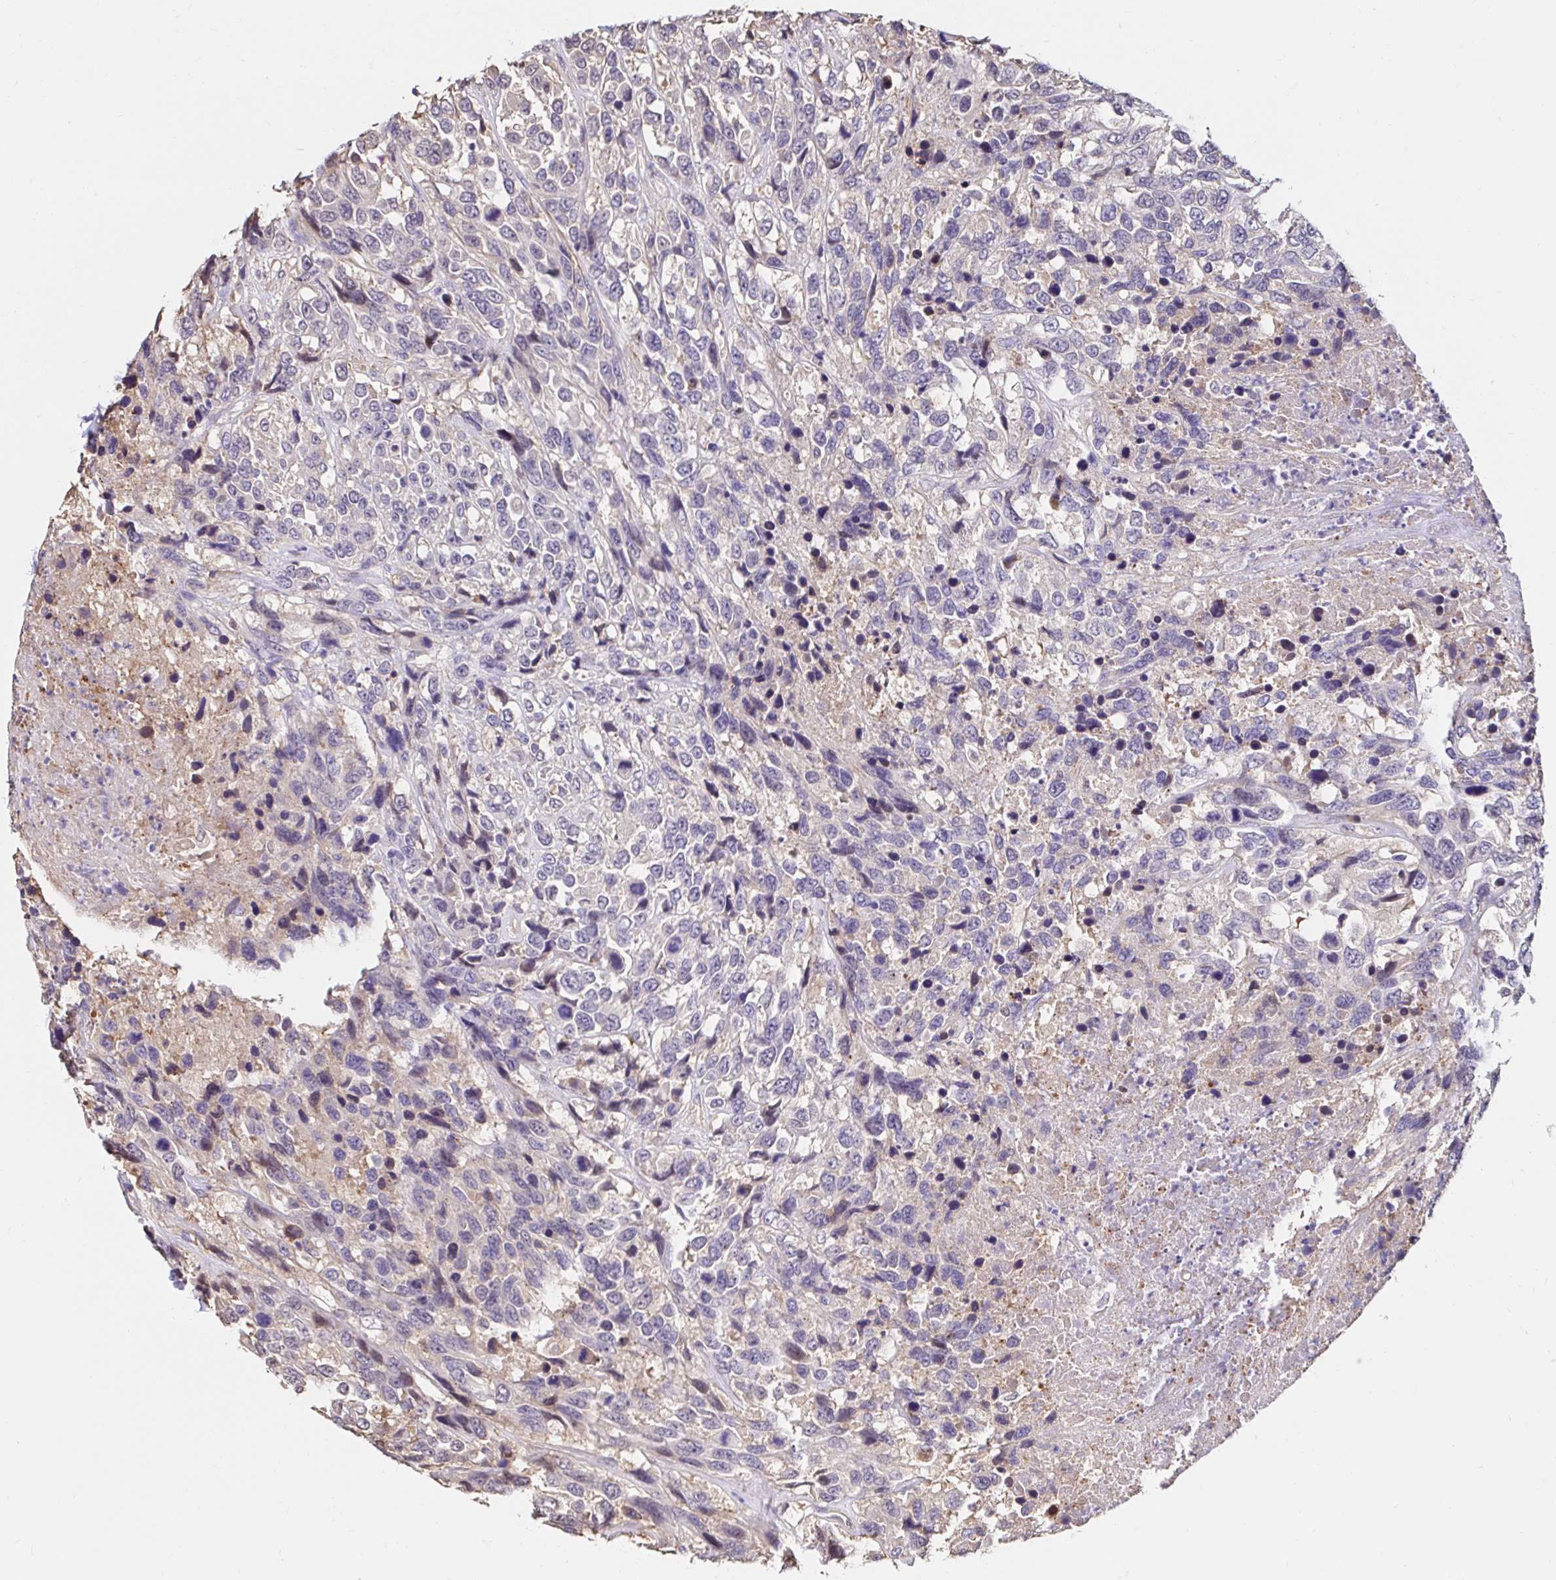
{"staining": {"intensity": "negative", "quantity": "none", "location": "none"}, "tissue": "urothelial cancer", "cell_type": "Tumor cells", "image_type": "cancer", "snomed": [{"axis": "morphology", "description": "Urothelial carcinoma, High grade"}, {"axis": "topography", "description": "Urinary bladder"}], "caption": "This is an immunohistochemistry (IHC) photomicrograph of human urothelial carcinoma (high-grade). There is no positivity in tumor cells.", "gene": "RSRP1", "patient": {"sex": "female", "age": 70}}